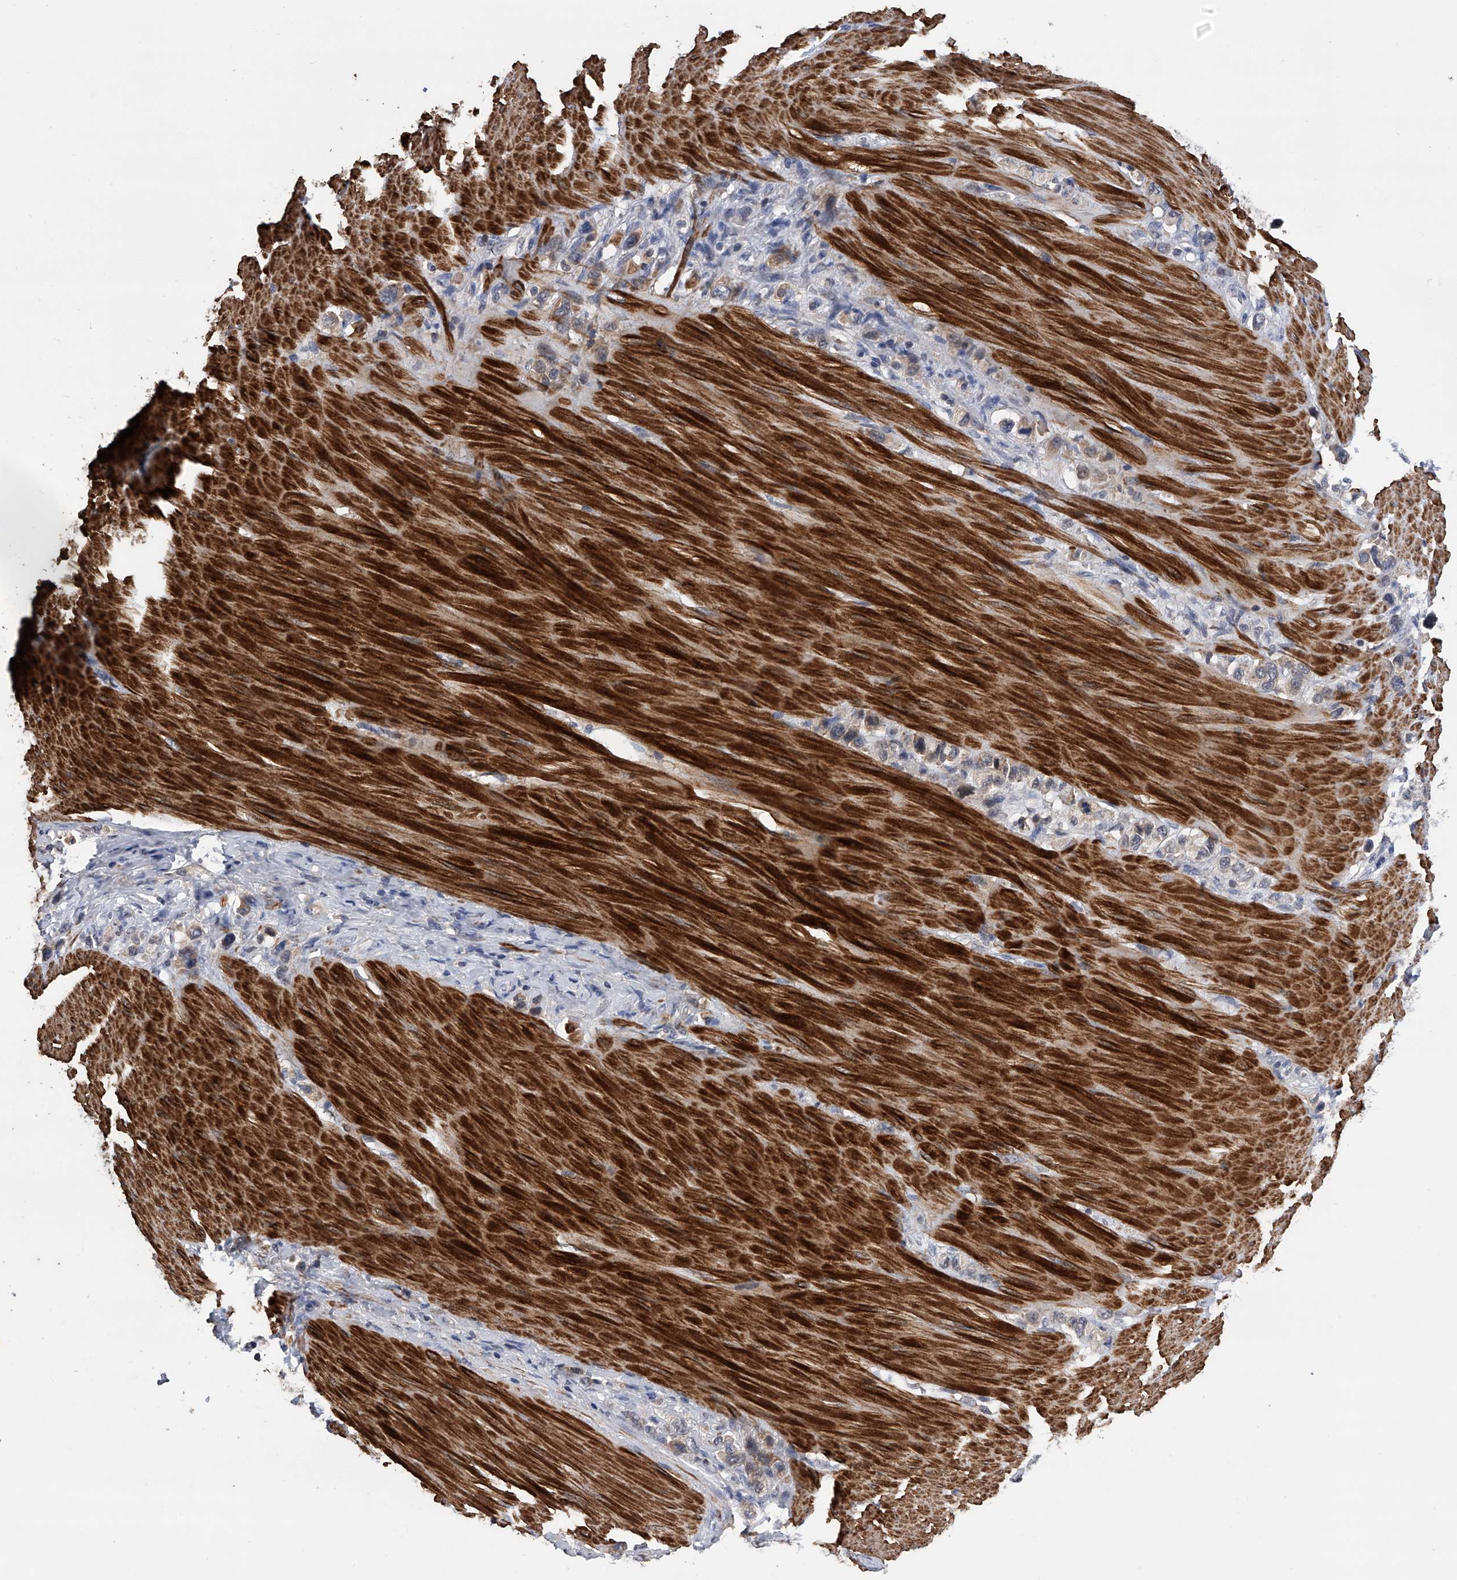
{"staining": {"intensity": "weak", "quantity": "25%-75%", "location": "cytoplasmic/membranous"}, "tissue": "stomach cancer", "cell_type": "Tumor cells", "image_type": "cancer", "snomed": [{"axis": "morphology", "description": "Adenocarcinoma, NOS"}, {"axis": "topography", "description": "Stomach"}], "caption": "IHC (DAB (3,3'-diaminobenzidine)) staining of adenocarcinoma (stomach) reveals weak cytoplasmic/membranous protein expression in approximately 25%-75% of tumor cells.", "gene": "SPOCK1", "patient": {"sex": "female", "age": 65}}